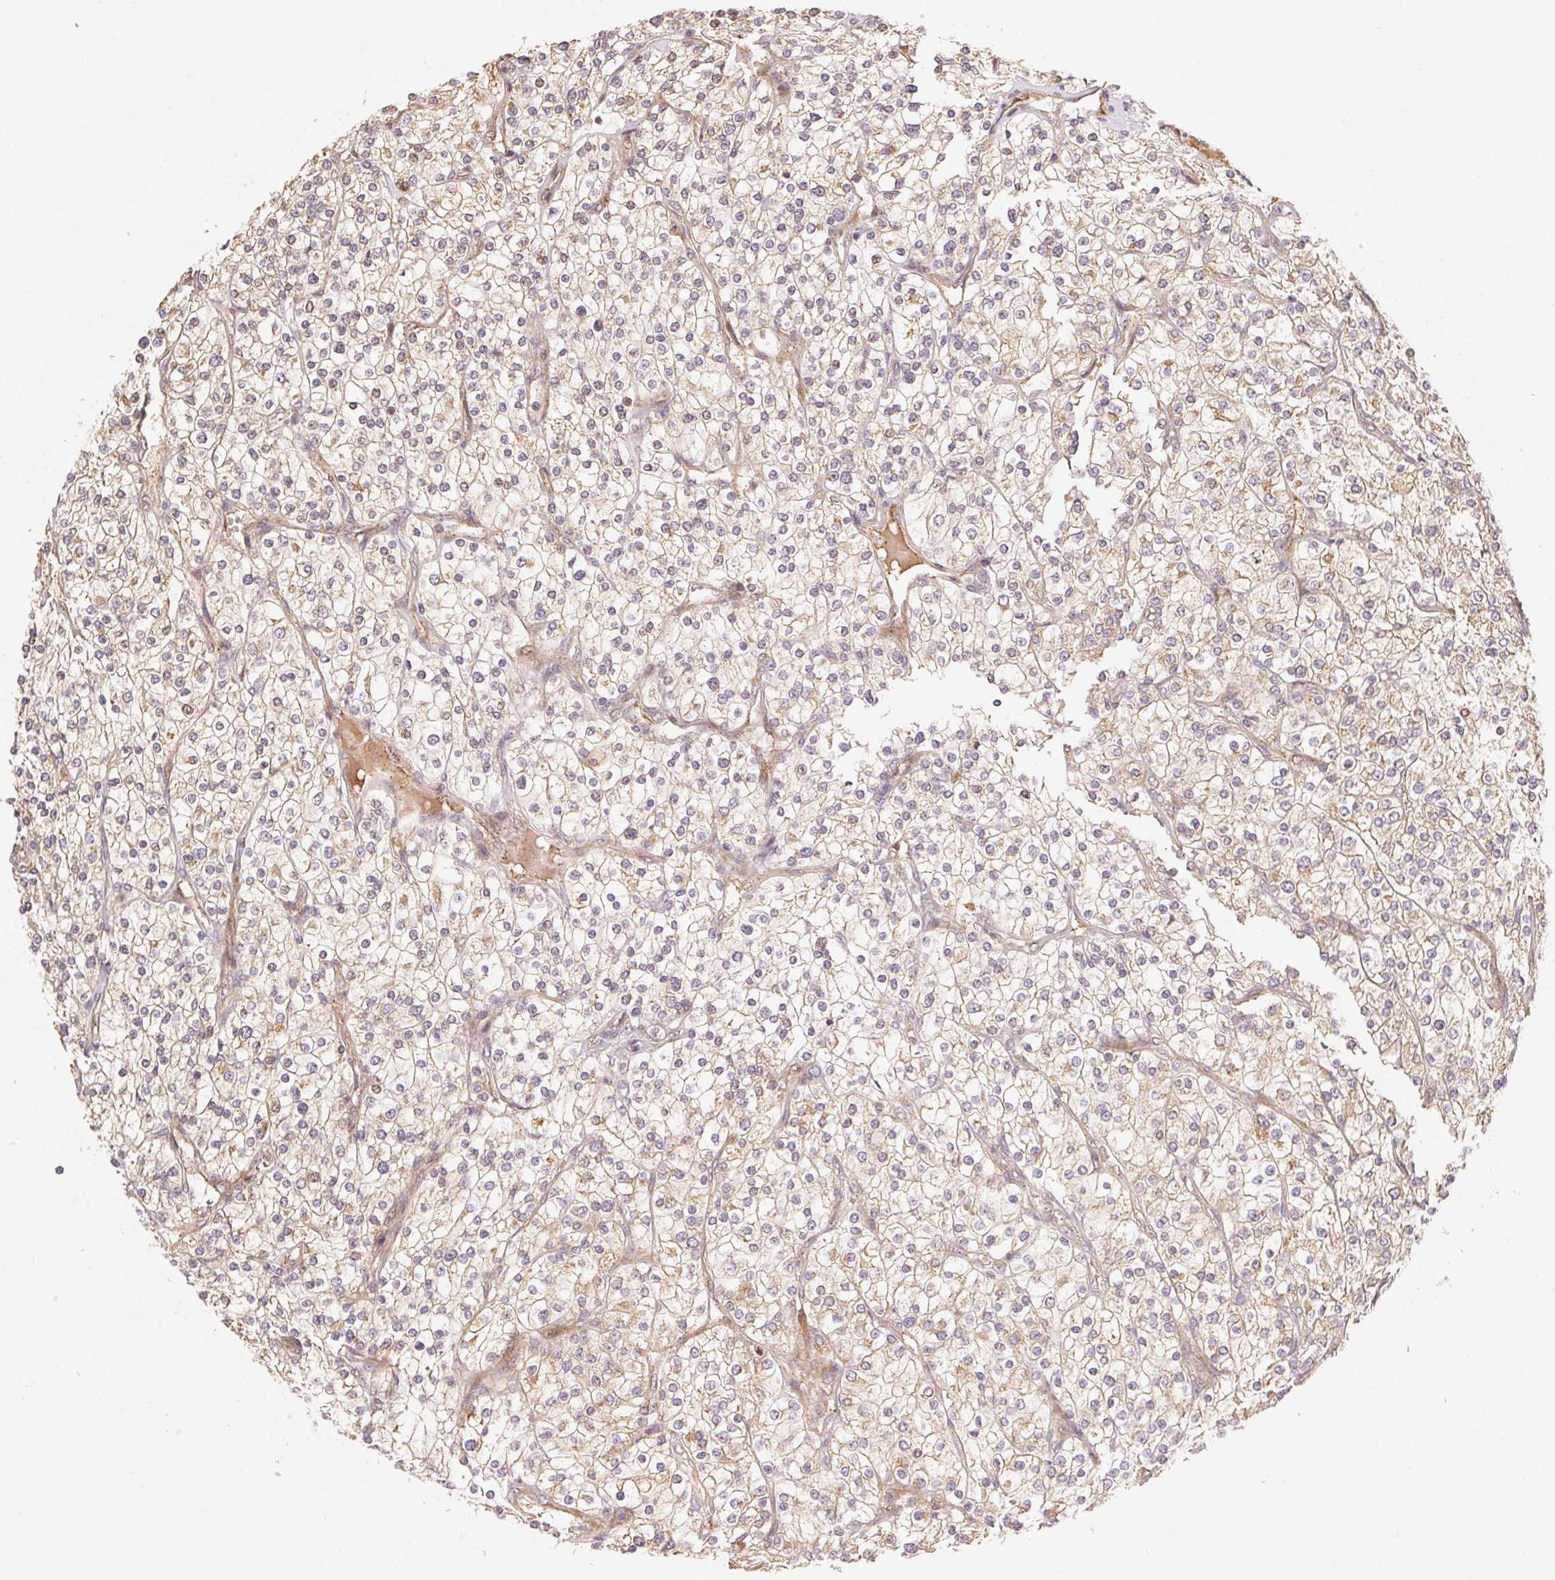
{"staining": {"intensity": "weak", "quantity": "25%-75%", "location": "cytoplasmic/membranous"}, "tissue": "renal cancer", "cell_type": "Tumor cells", "image_type": "cancer", "snomed": [{"axis": "morphology", "description": "Adenocarcinoma, NOS"}, {"axis": "topography", "description": "Kidney"}], "caption": "Approximately 25%-75% of tumor cells in renal adenocarcinoma reveal weak cytoplasmic/membranous protein expression as visualized by brown immunohistochemical staining.", "gene": "TNIP2", "patient": {"sex": "male", "age": 80}}